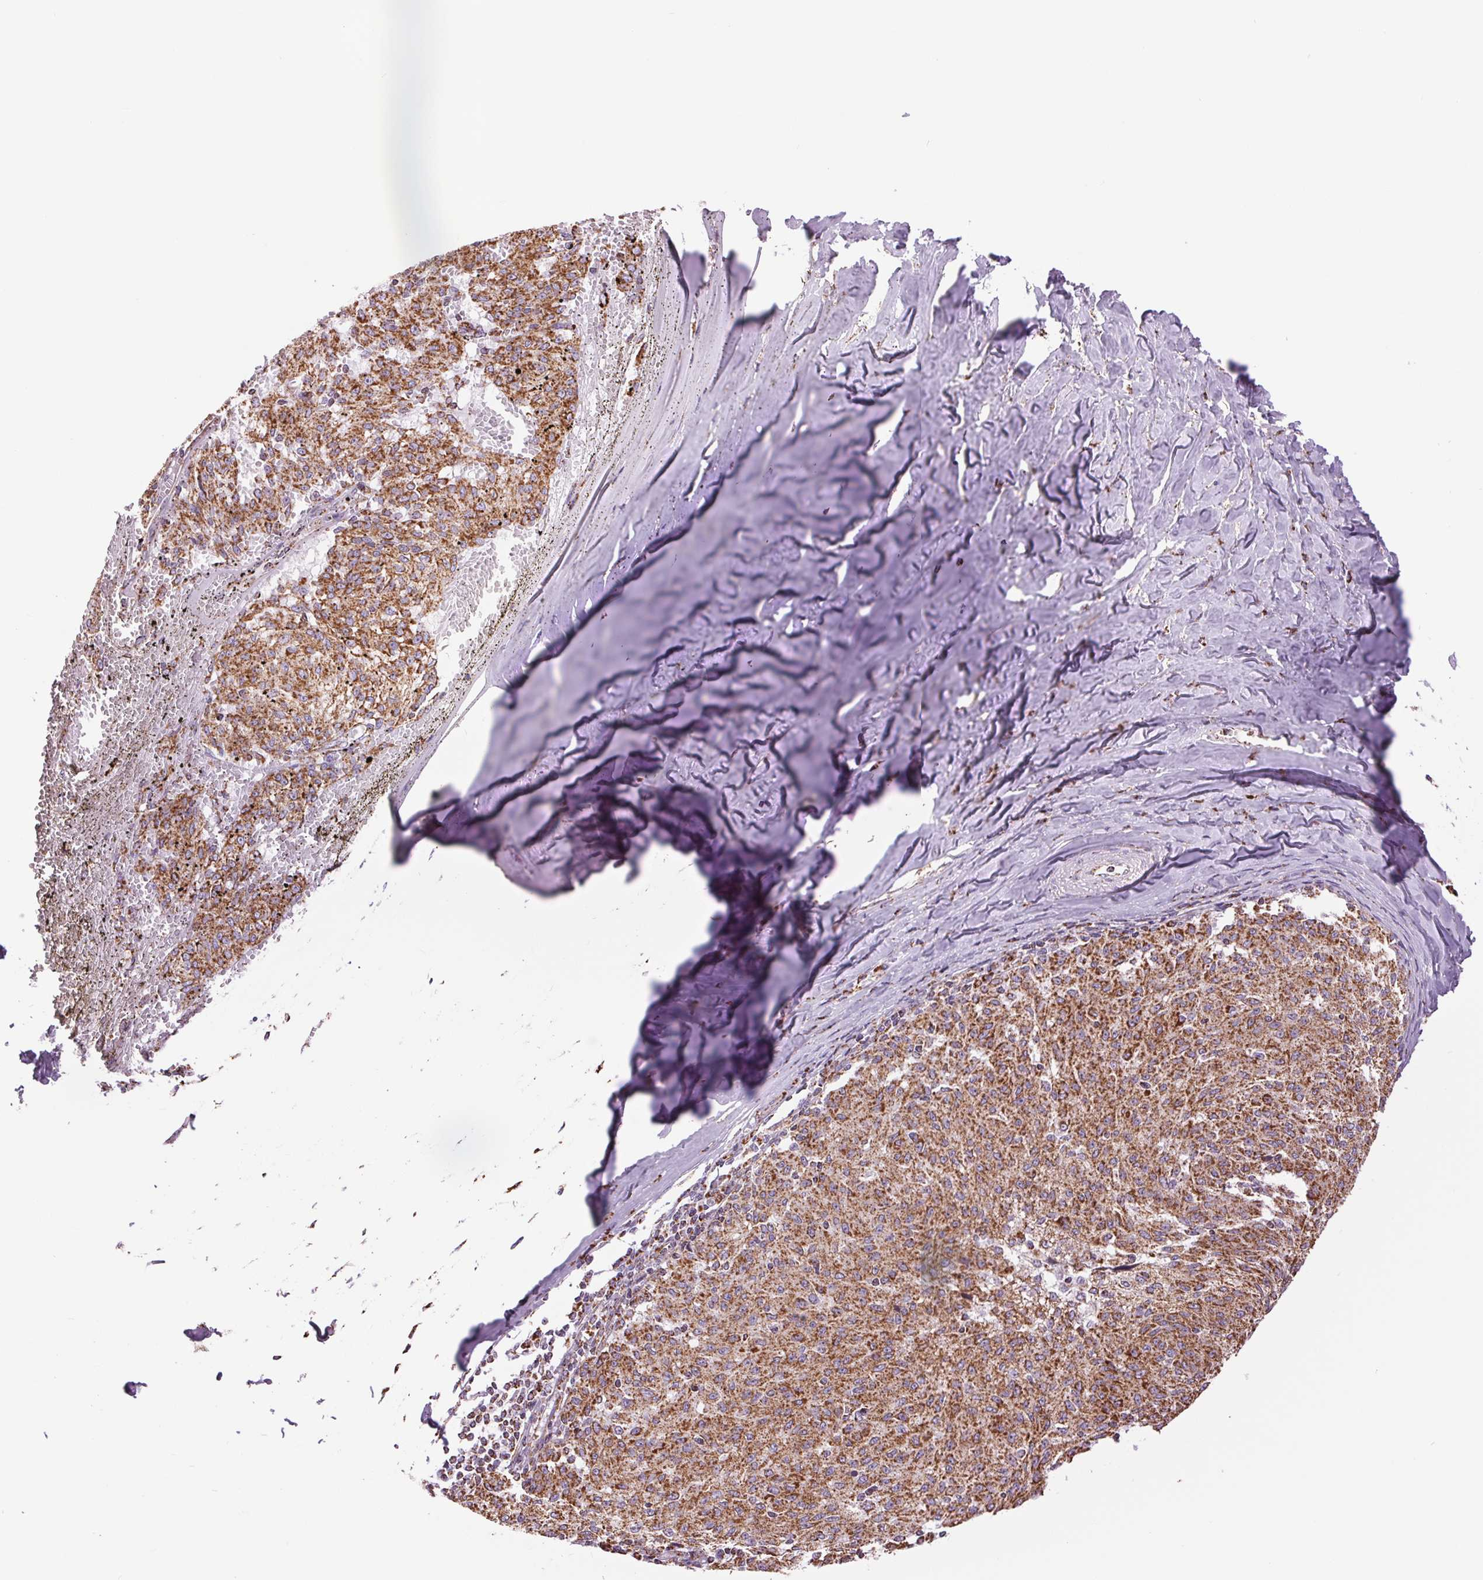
{"staining": {"intensity": "strong", "quantity": ">75%", "location": "cytoplasmic/membranous"}, "tissue": "melanoma", "cell_type": "Tumor cells", "image_type": "cancer", "snomed": [{"axis": "morphology", "description": "Malignant melanoma, NOS"}, {"axis": "topography", "description": "Skin"}], "caption": "Protein staining reveals strong cytoplasmic/membranous staining in approximately >75% of tumor cells in malignant melanoma. (Stains: DAB in brown, nuclei in blue, Microscopy: brightfield microscopy at high magnification).", "gene": "ATP5PB", "patient": {"sex": "female", "age": 72}}